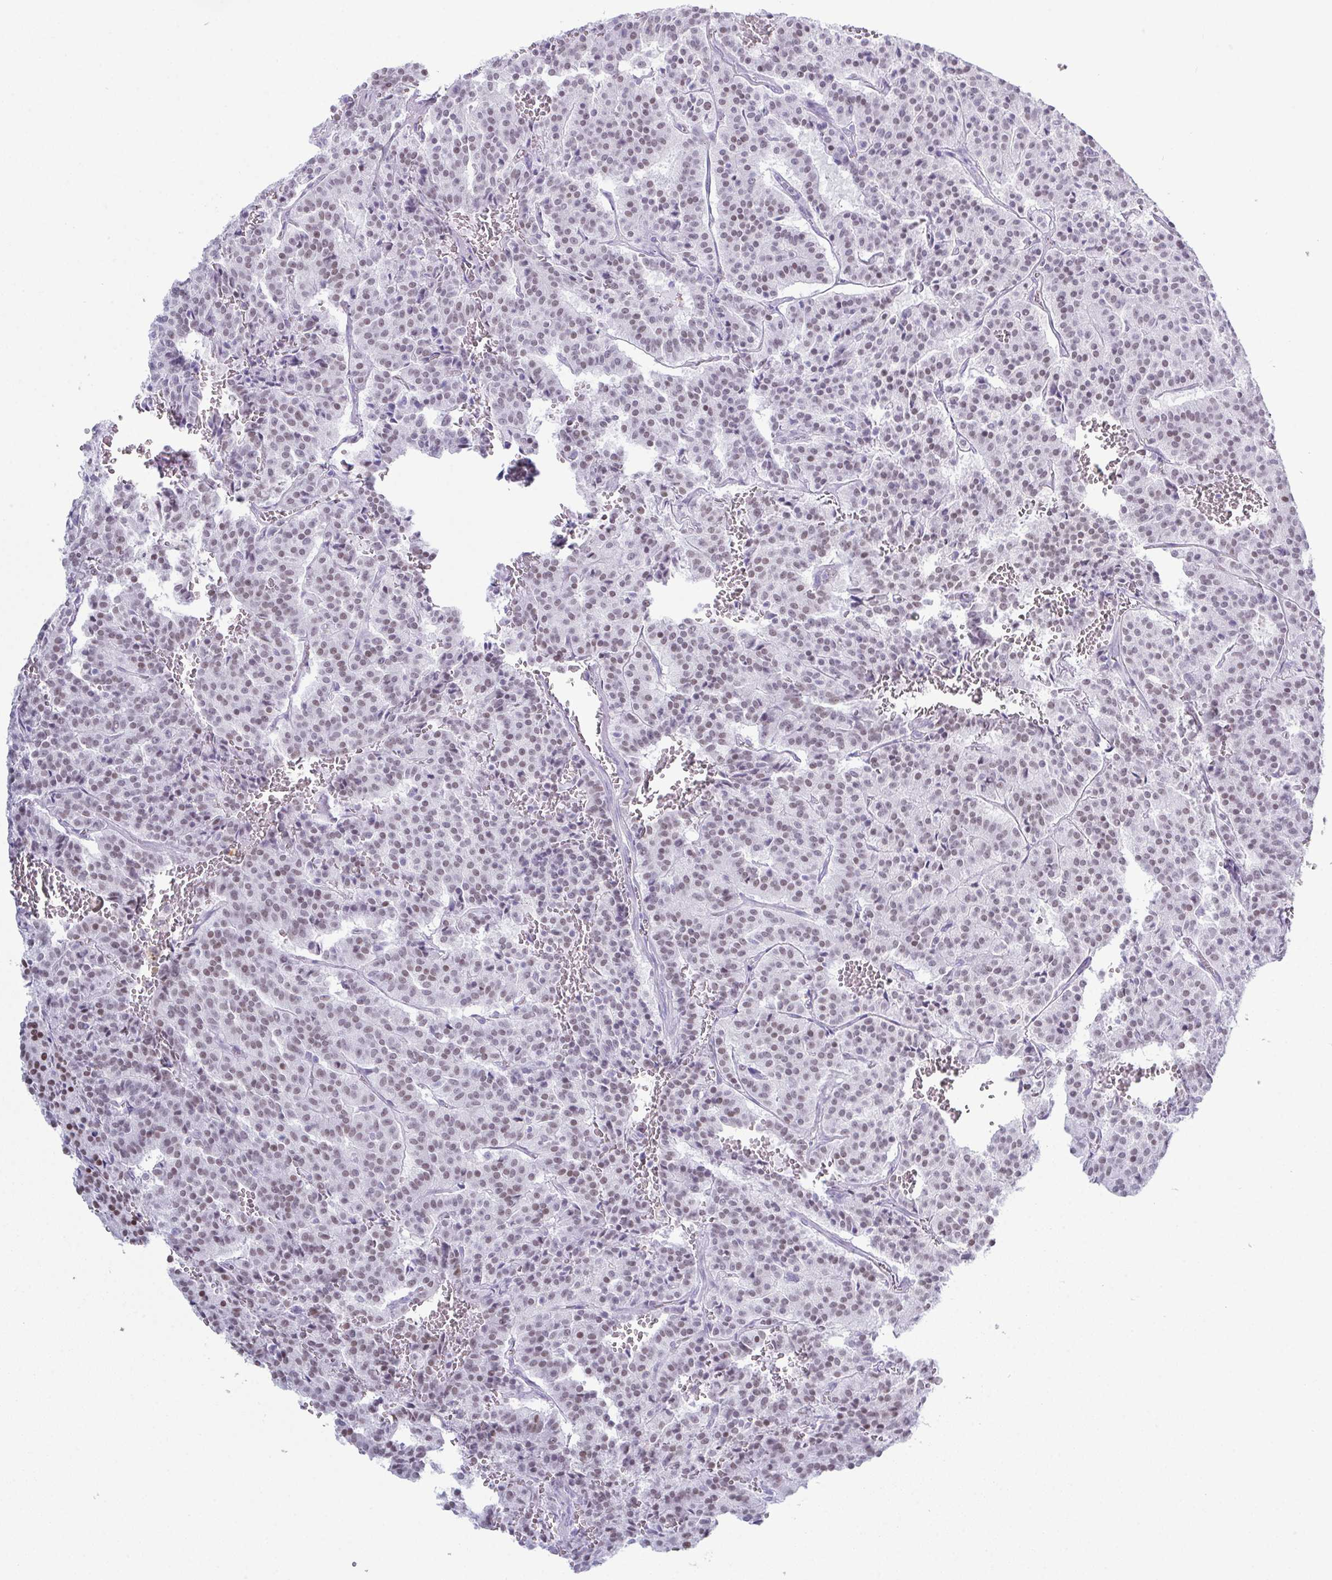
{"staining": {"intensity": "weak", "quantity": "25%-75%", "location": "nuclear"}, "tissue": "carcinoid", "cell_type": "Tumor cells", "image_type": "cancer", "snomed": [{"axis": "morphology", "description": "Carcinoid, malignant, NOS"}, {"axis": "topography", "description": "Lung"}], "caption": "Immunohistochemistry (IHC) micrograph of human carcinoid stained for a protein (brown), which reveals low levels of weak nuclear staining in about 25%-75% of tumor cells.", "gene": "SUGP2", "patient": {"sex": "male", "age": 70}}